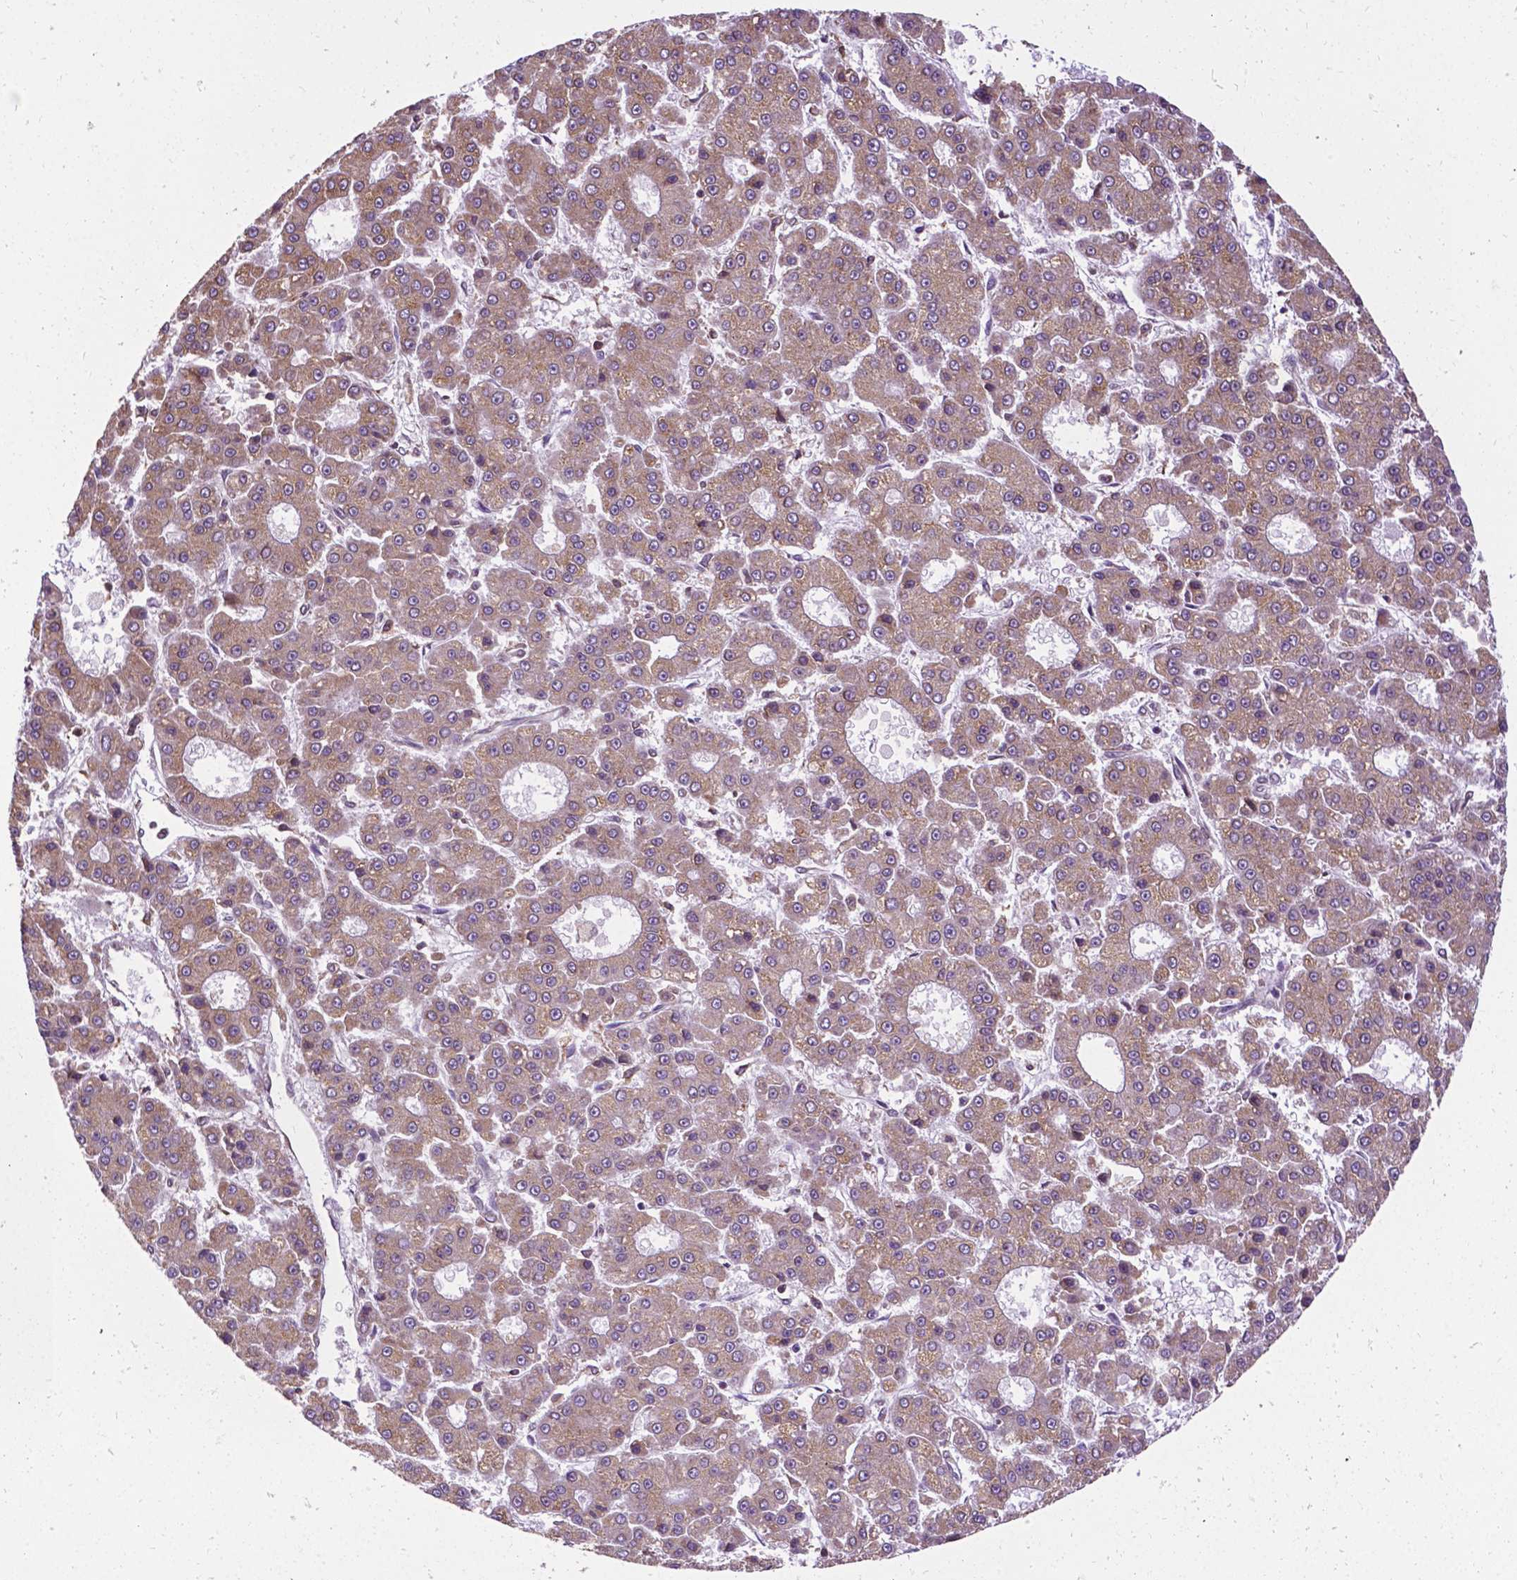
{"staining": {"intensity": "negative", "quantity": "none", "location": "none"}, "tissue": "liver cancer", "cell_type": "Tumor cells", "image_type": "cancer", "snomed": [{"axis": "morphology", "description": "Carcinoma, Hepatocellular, NOS"}, {"axis": "topography", "description": "Liver"}], "caption": "Immunohistochemistry (IHC) of liver cancer (hepatocellular carcinoma) shows no positivity in tumor cells.", "gene": "GANAB", "patient": {"sex": "male", "age": 70}}